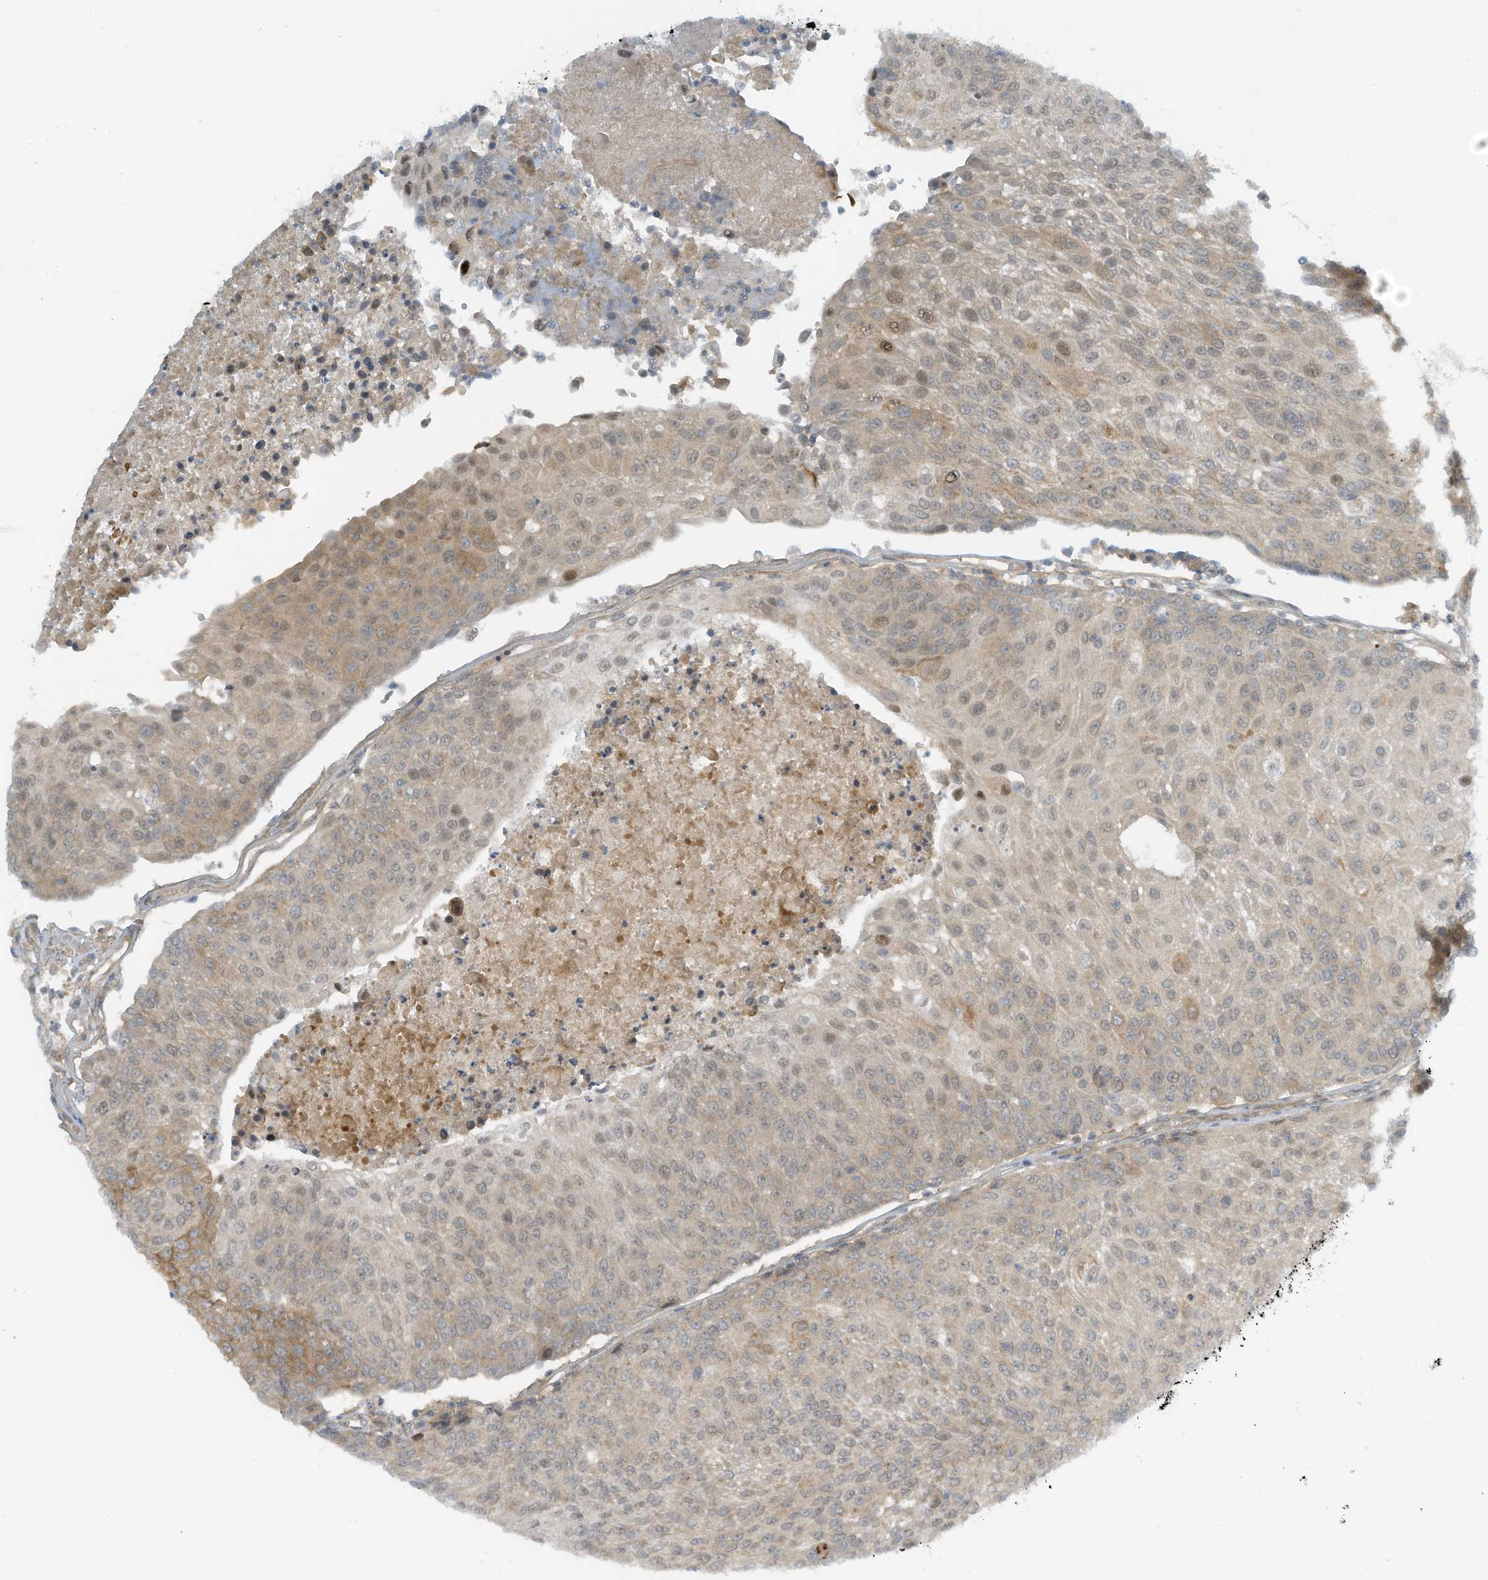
{"staining": {"intensity": "weak", "quantity": "<25%", "location": "cytoplasmic/membranous"}, "tissue": "urothelial cancer", "cell_type": "Tumor cells", "image_type": "cancer", "snomed": [{"axis": "morphology", "description": "Urothelial carcinoma, High grade"}, {"axis": "topography", "description": "Urinary bladder"}], "caption": "Urothelial carcinoma (high-grade) was stained to show a protein in brown. There is no significant expression in tumor cells. (DAB (3,3'-diaminobenzidine) immunohistochemistry (IHC) with hematoxylin counter stain).", "gene": "FSD1L", "patient": {"sex": "female", "age": 85}}